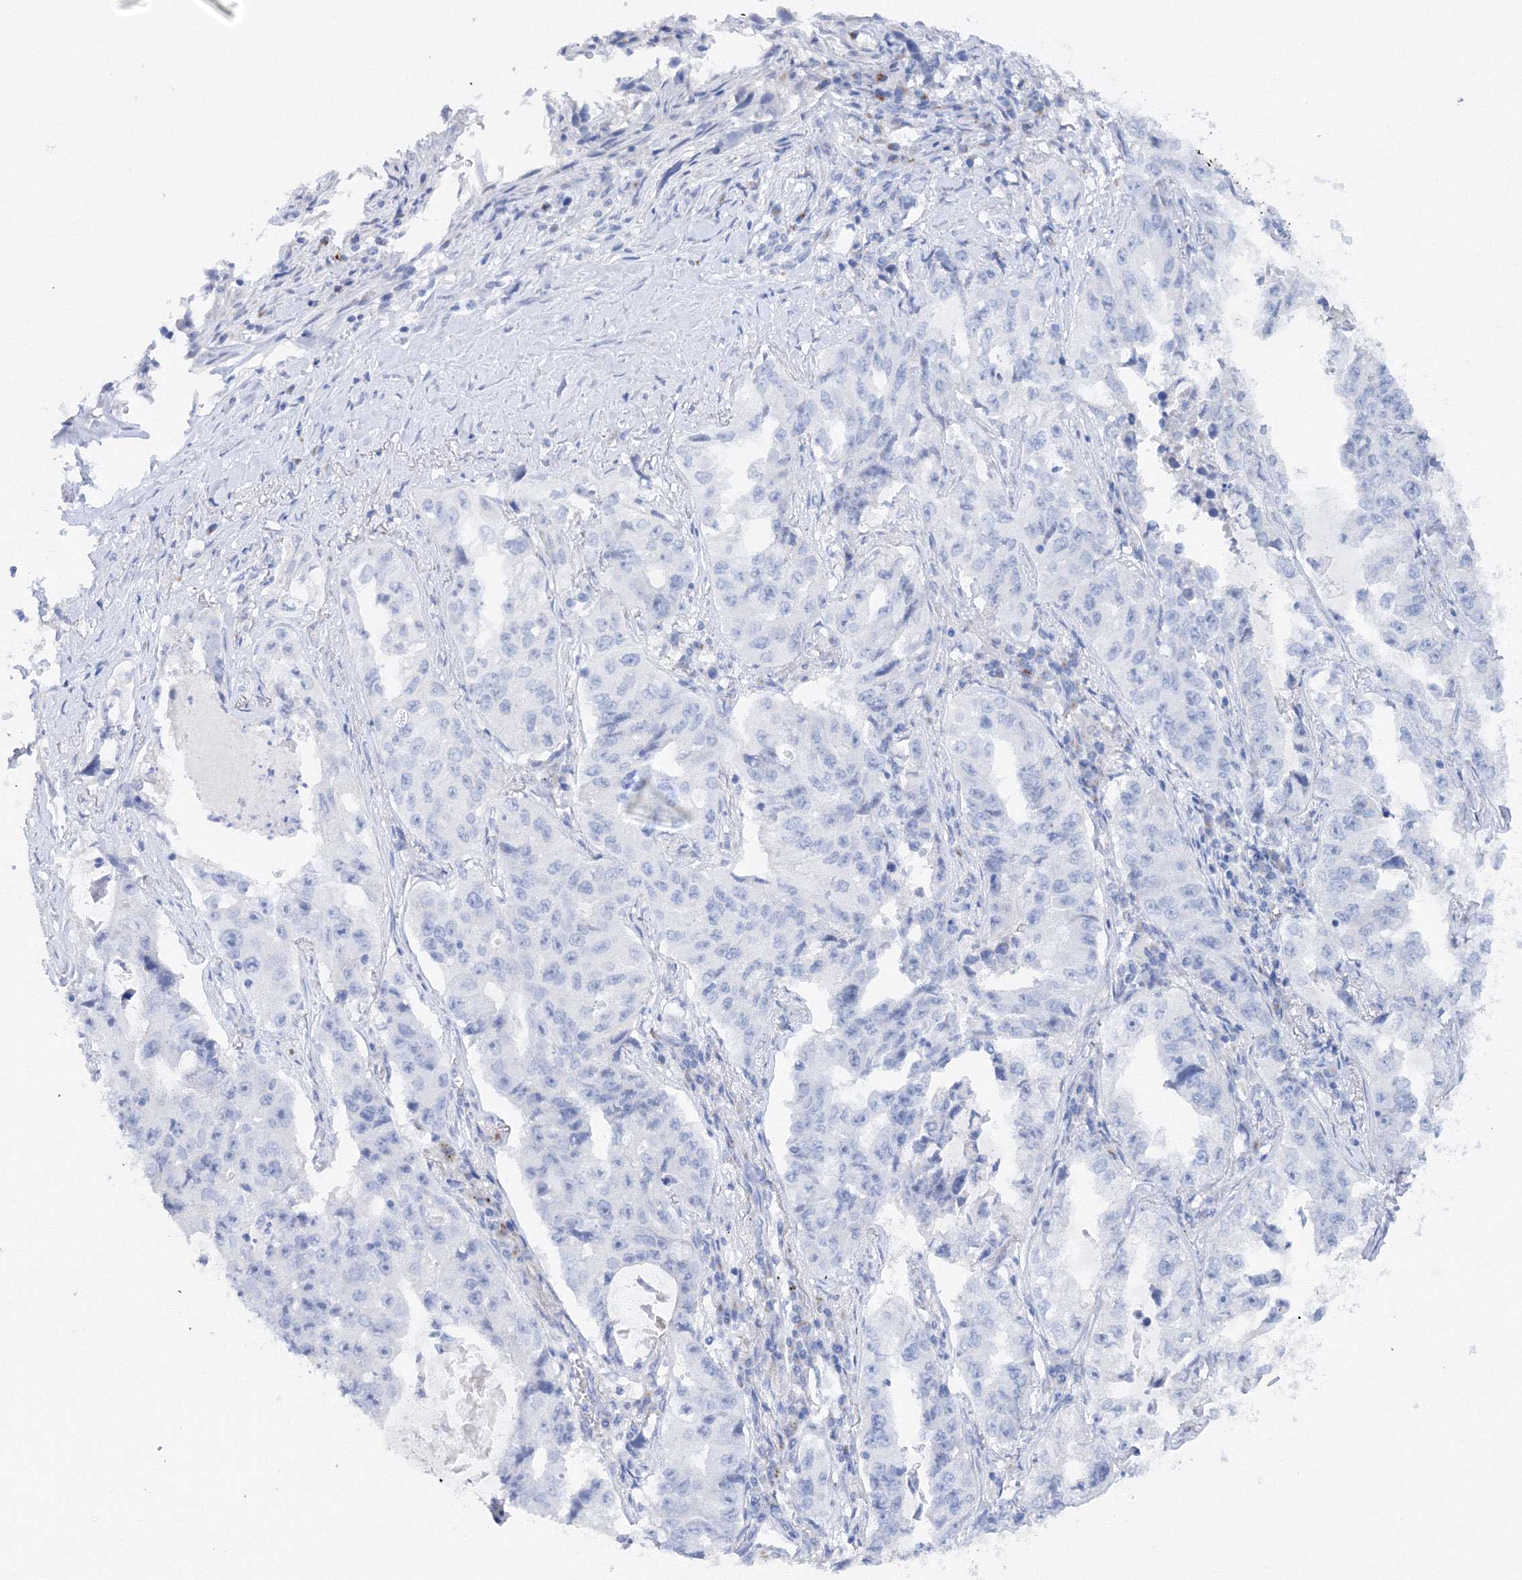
{"staining": {"intensity": "negative", "quantity": "none", "location": "none"}, "tissue": "lung cancer", "cell_type": "Tumor cells", "image_type": "cancer", "snomed": [{"axis": "morphology", "description": "Adenocarcinoma, NOS"}, {"axis": "topography", "description": "Lung"}], "caption": "Immunohistochemistry (IHC) micrograph of neoplastic tissue: lung cancer (adenocarcinoma) stained with DAB (3,3'-diaminobenzidine) exhibits no significant protein staining in tumor cells.", "gene": "TAMM41", "patient": {"sex": "female", "age": 51}}